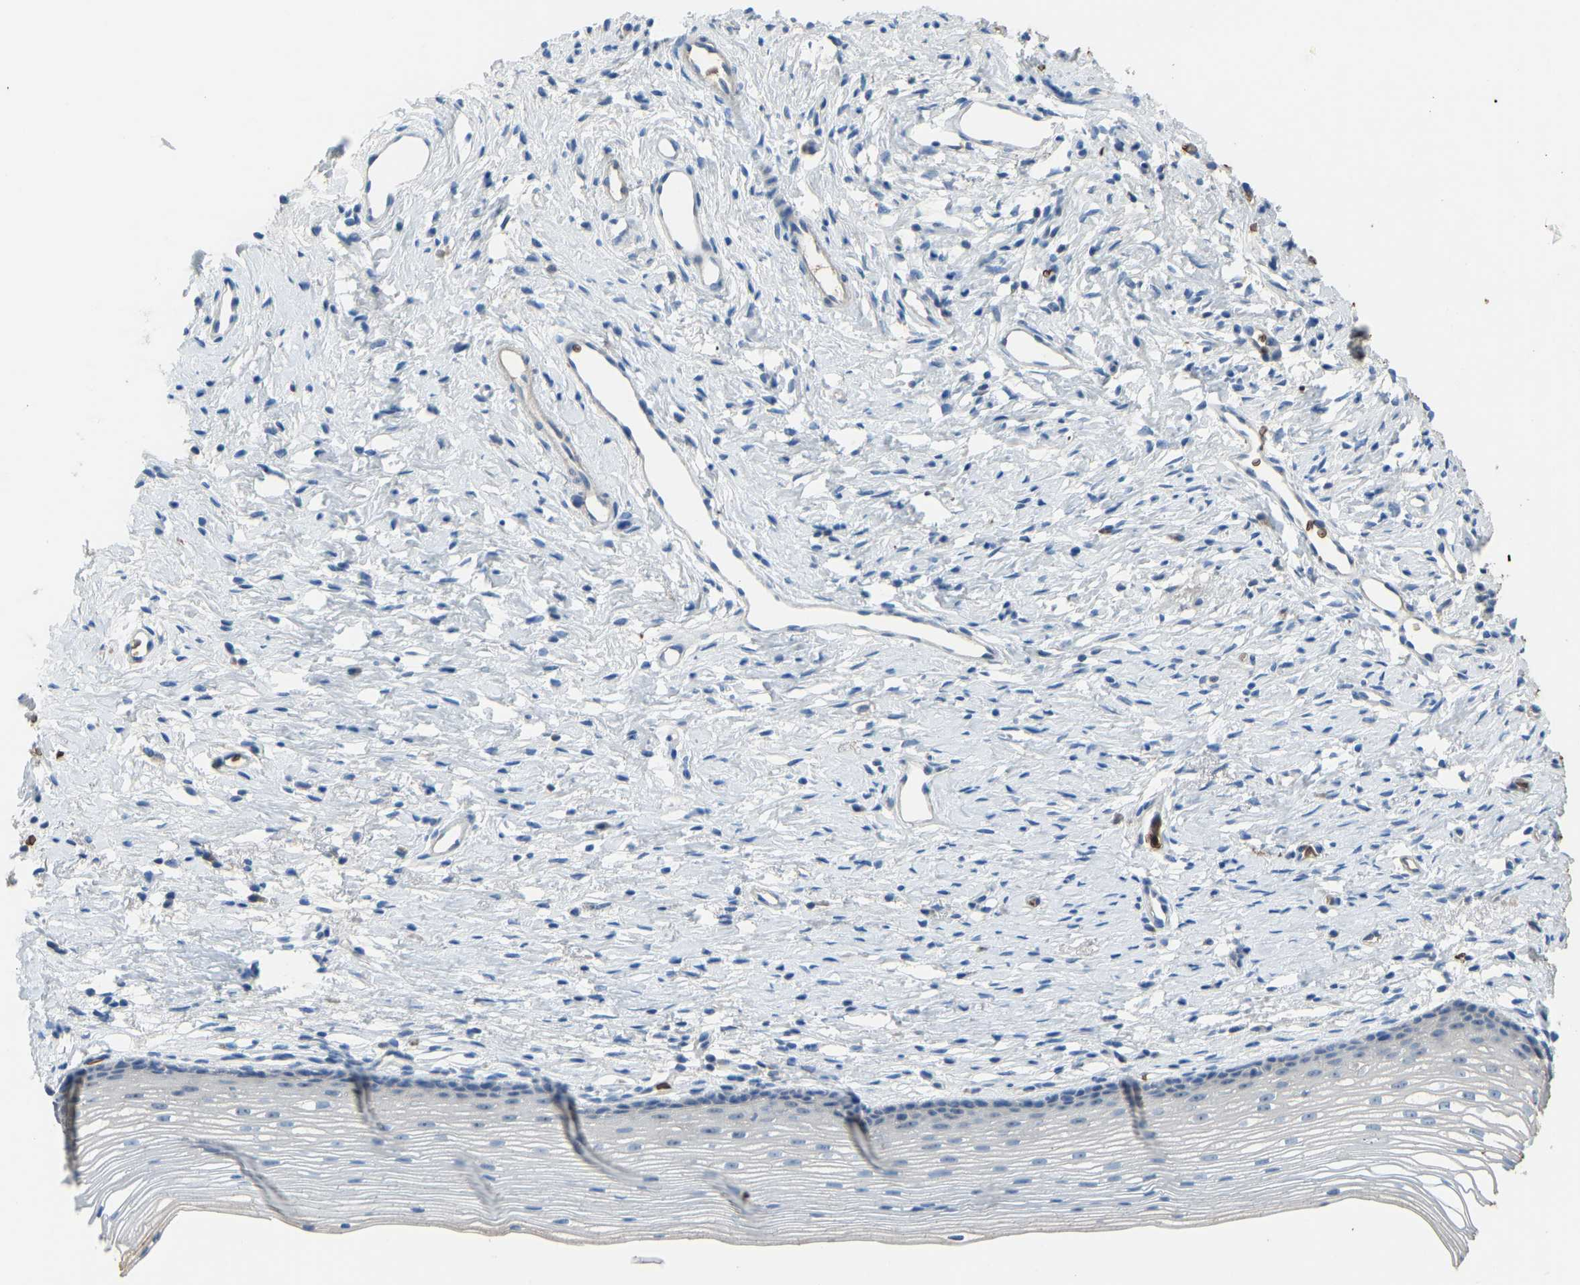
{"staining": {"intensity": "negative", "quantity": "none", "location": "none"}, "tissue": "cervix", "cell_type": "Glandular cells", "image_type": "normal", "snomed": [{"axis": "morphology", "description": "Normal tissue, NOS"}, {"axis": "topography", "description": "Cervix"}], "caption": "The immunohistochemistry image has no significant staining in glandular cells of cervix. Nuclei are stained in blue.", "gene": "PIGS", "patient": {"sex": "female", "age": 77}}